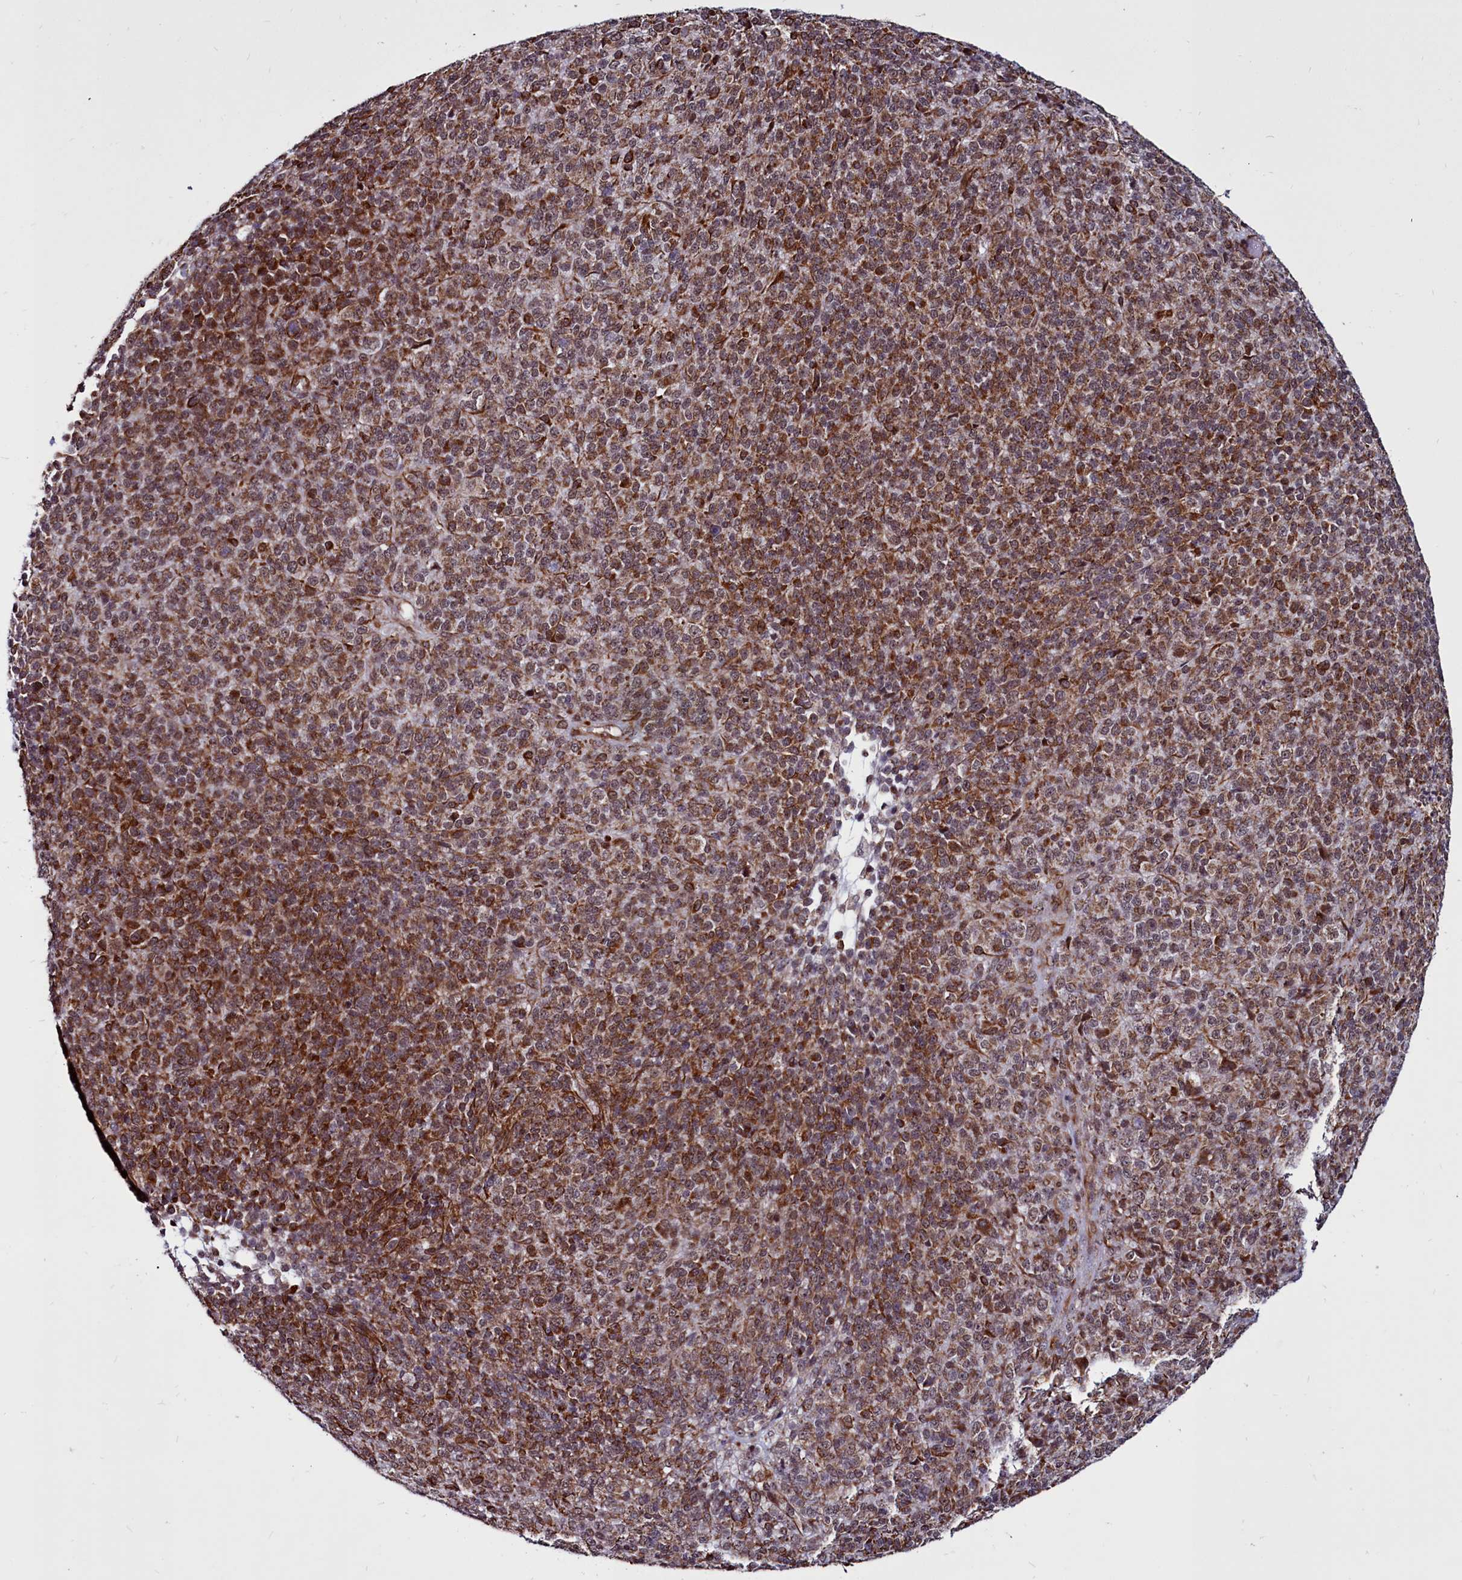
{"staining": {"intensity": "moderate", "quantity": ">75%", "location": "cytoplasmic/membranous"}, "tissue": "melanoma", "cell_type": "Tumor cells", "image_type": "cancer", "snomed": [{"axis": "morphology", "description": "Malignant melanoma, Metastatic site"}, {"axis": "topography", "description": "Brain"}], "caption": "Moderate cytoplasmic/membranous positivity is seen in approximately >75% of tumor cells in malignant melanoma (metastatic site). The protein of interest is shown in brown color, while the nuclei are stained blue.", "gene": "CLK3", "patient": {"sex": "female", "age": 56}}